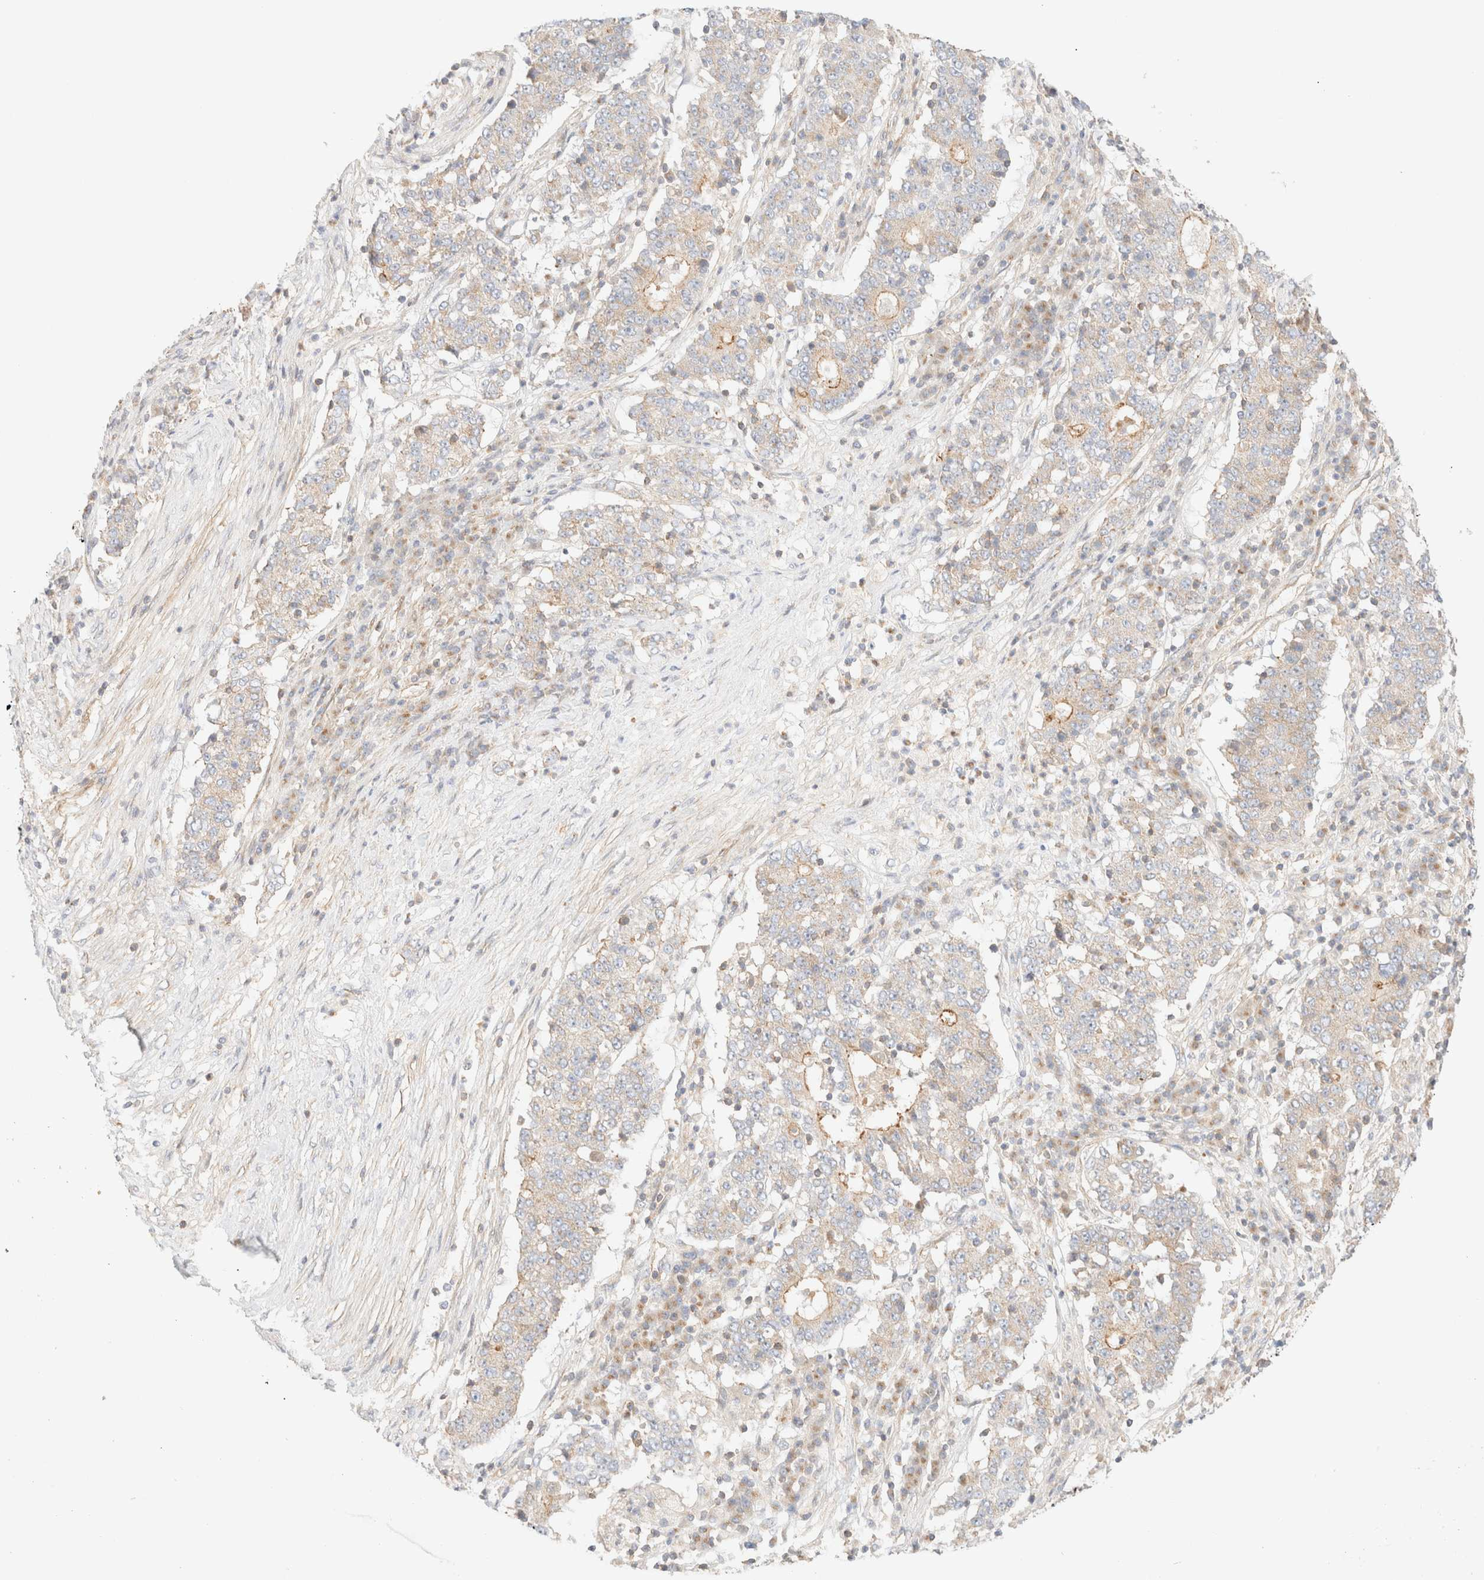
{"staining": {"intensity": "weak", "quantity": "<25%", "location": "cytoplasmic/membranous"}, "tissue": "stomach cancer", "cell_type": "Tumor cells", "image_type": "cancer", "snomed": [{"axis": "morphology", "description": "Adenocarcinoma, NOS"}, {"axis": "topography", "description": "Stomach"}], "caption": "Tumor cells show no significant positivity in adenocarcinoma (stomach). (Immunohistochemistry, brightfield microscopy, high magnification).", "gene": "MYO10", "patient": {"sex": "male", "age": 59}}